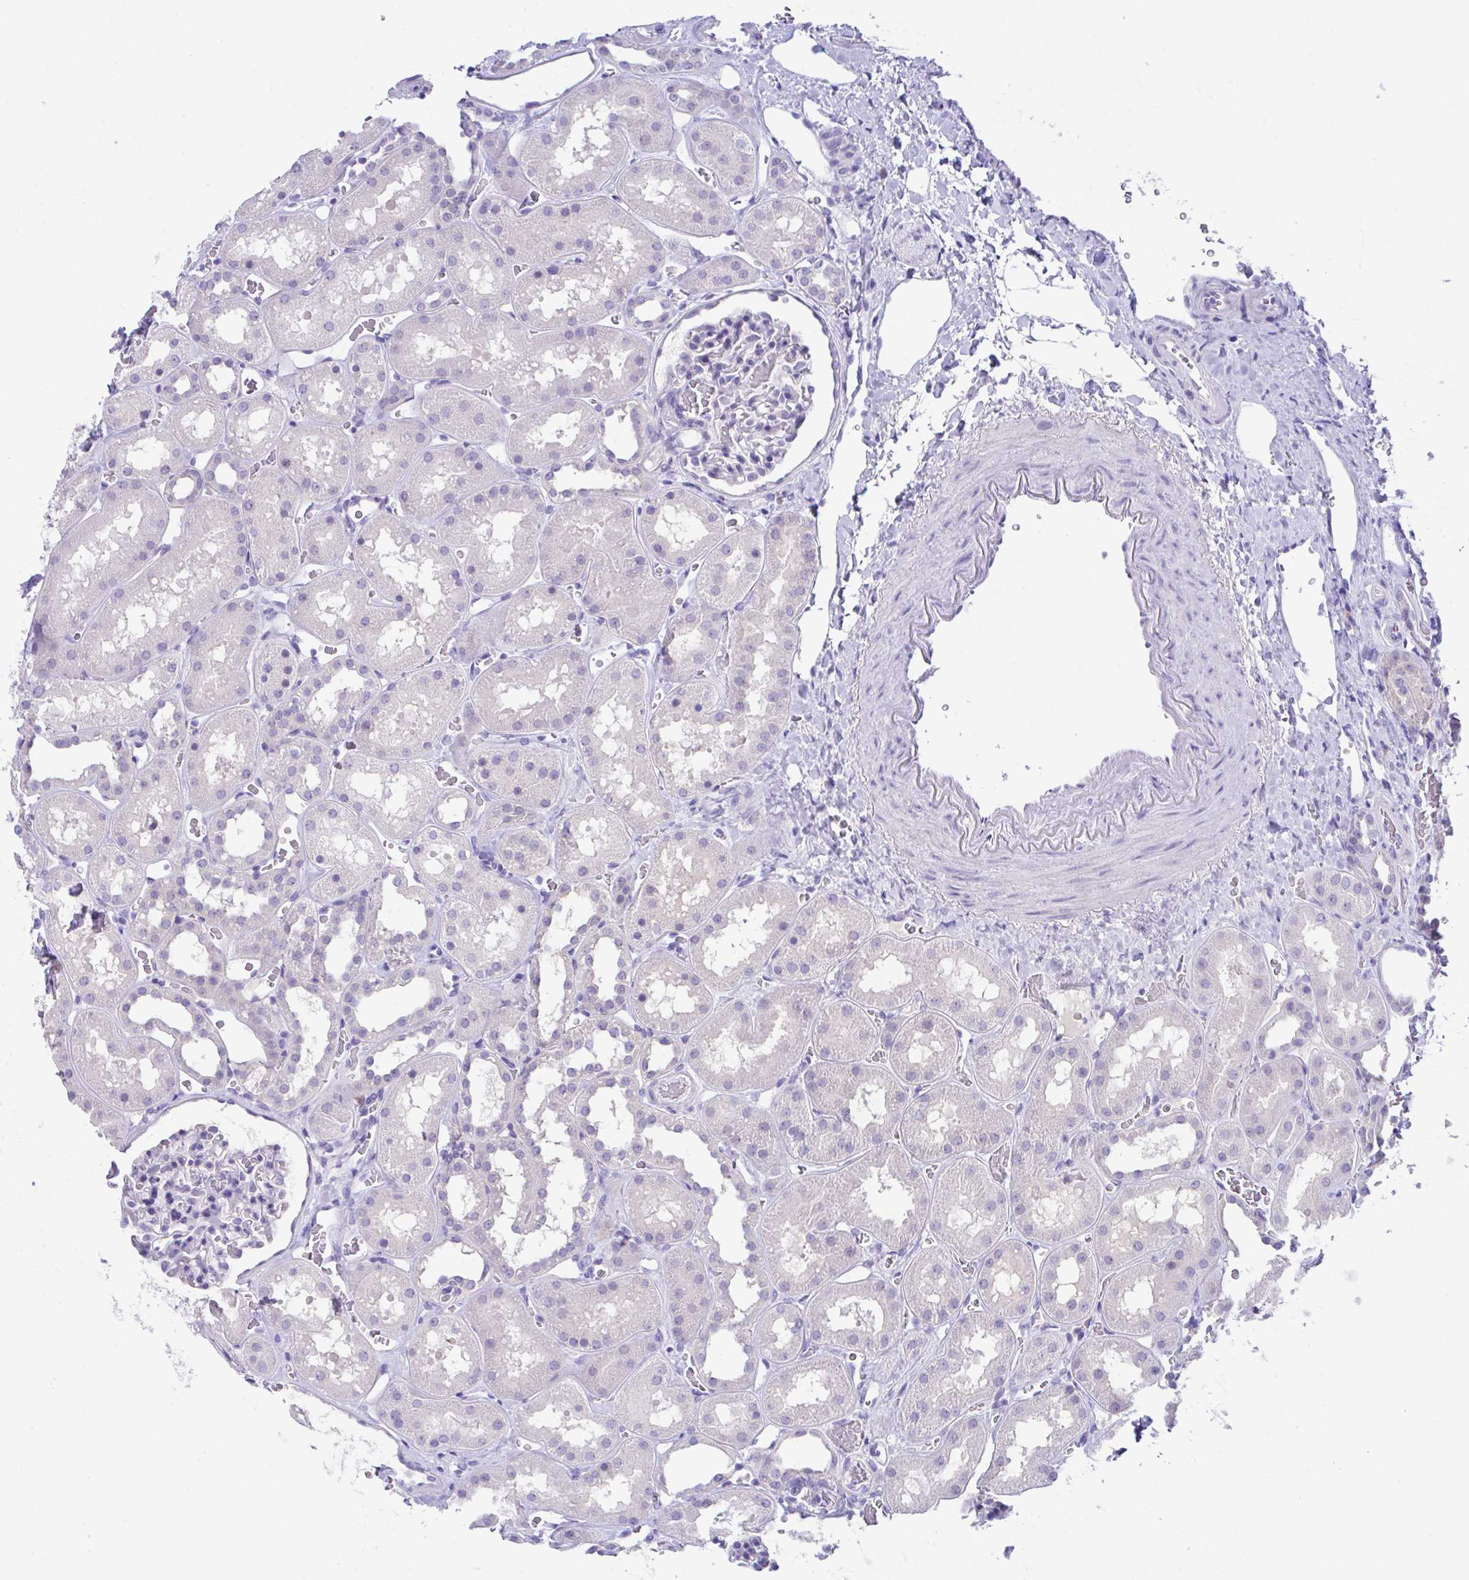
{"staining": {"intensity": "negative", "quantity": "none", "location": "none"}, "tissue": "kidney", "cell_type": "Cells in glomeruli", "image_type": "normal", "snomed": [{"axis": "morphology", "description": "Normal tissue, NOS"}, {"axis": "topography", "description": "Kidney"}], "caption": "Photomicrograph shows no protein positivity in cells in glomeruli of benign kidney.", "gene": "HOXB4", "patient": {"sex": "female", "age": 41}}